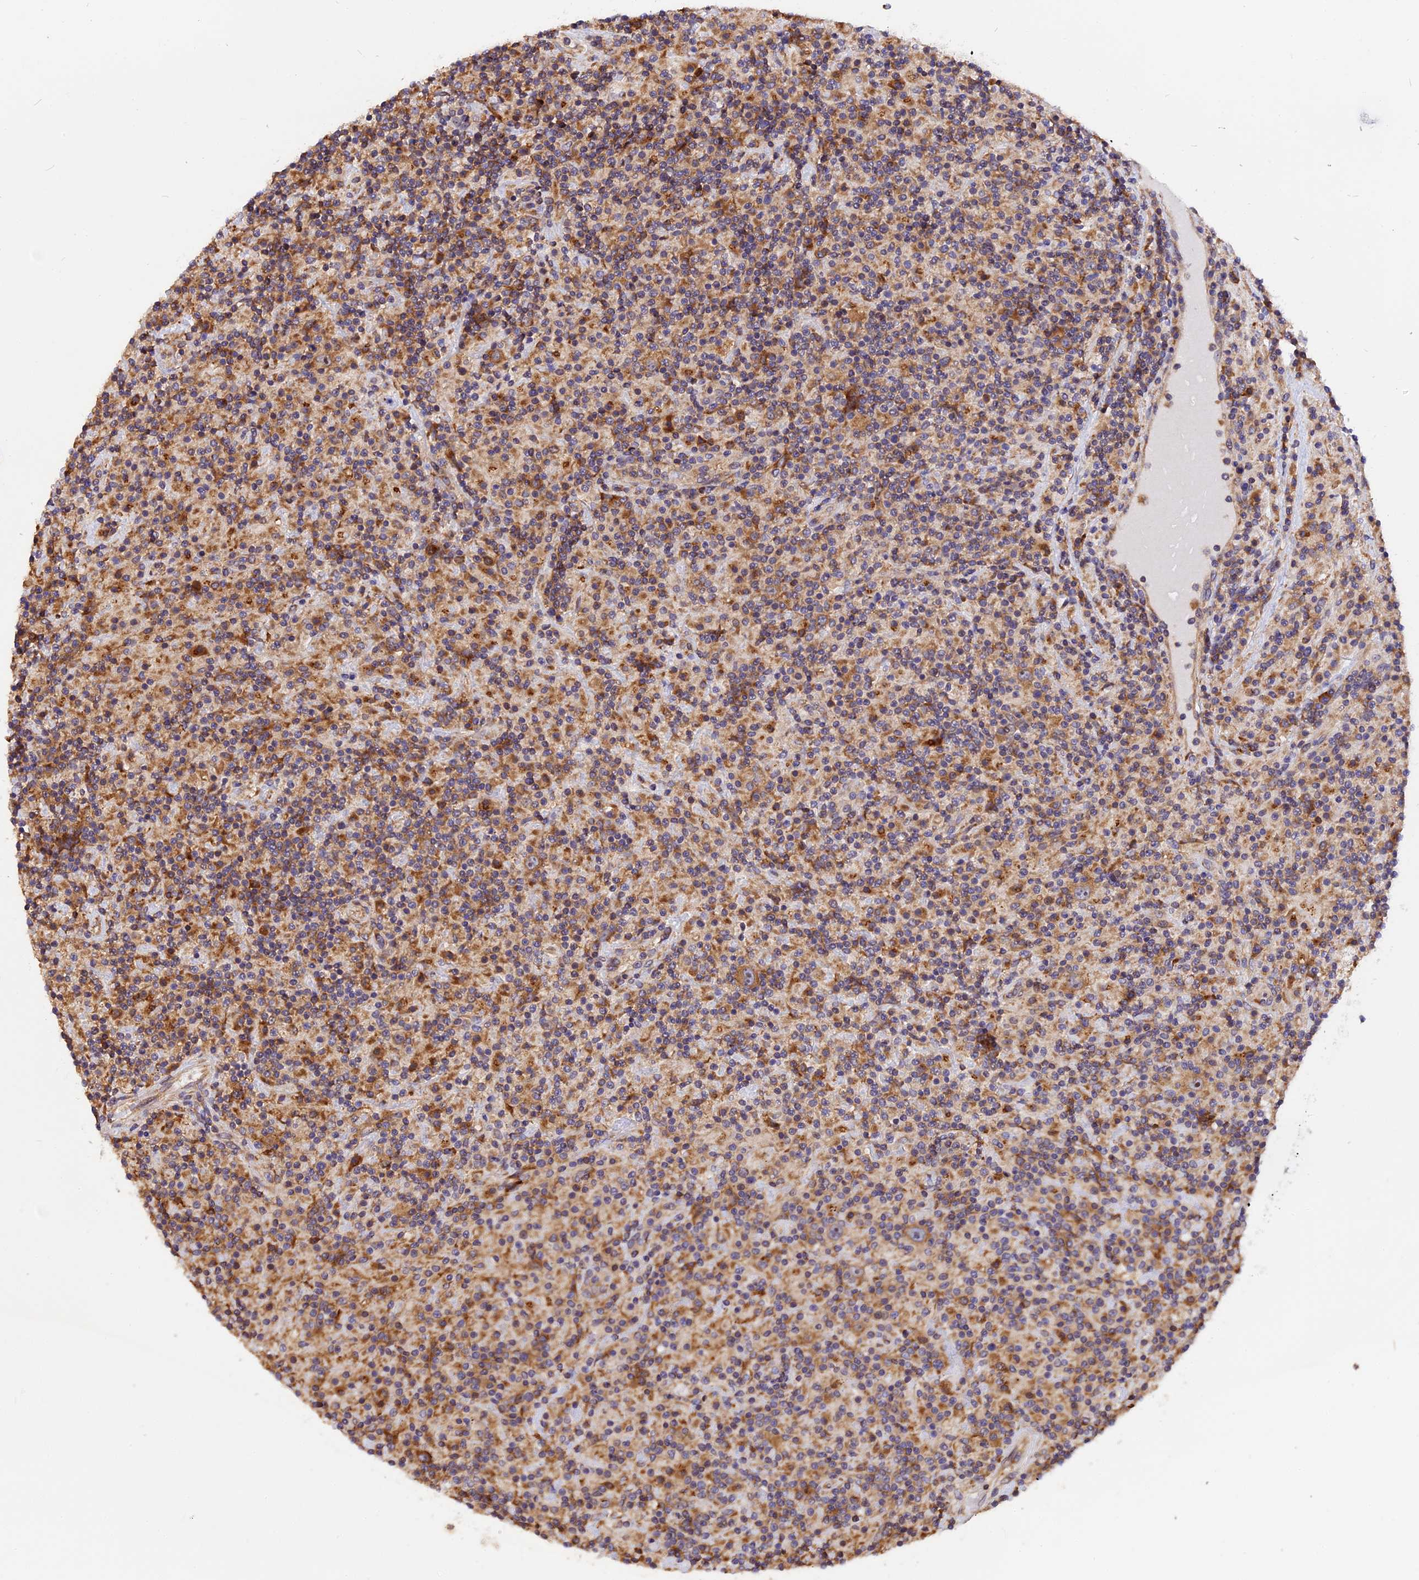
{"staining": {"intensity": "moderate", "quantity": ">75%", "location": "cytoplasmic/membranous"}, "tissue": "lymphoma", "cell_type": "Tumor cells", "image_type": "cancer", "snomed": [{"axis": "morphology", "description": "Hodgkin's disease, NOS"}, {"axis": "topography", "description": "Lymph node"}], "caption": "A micrograph of lymphoma stained for a protein demonstrates moderate cytoplasmic/membranous brown staining in tumor cells.", "gene": "GNPTAB", "patient": {"sex": "male", "age": 70}}